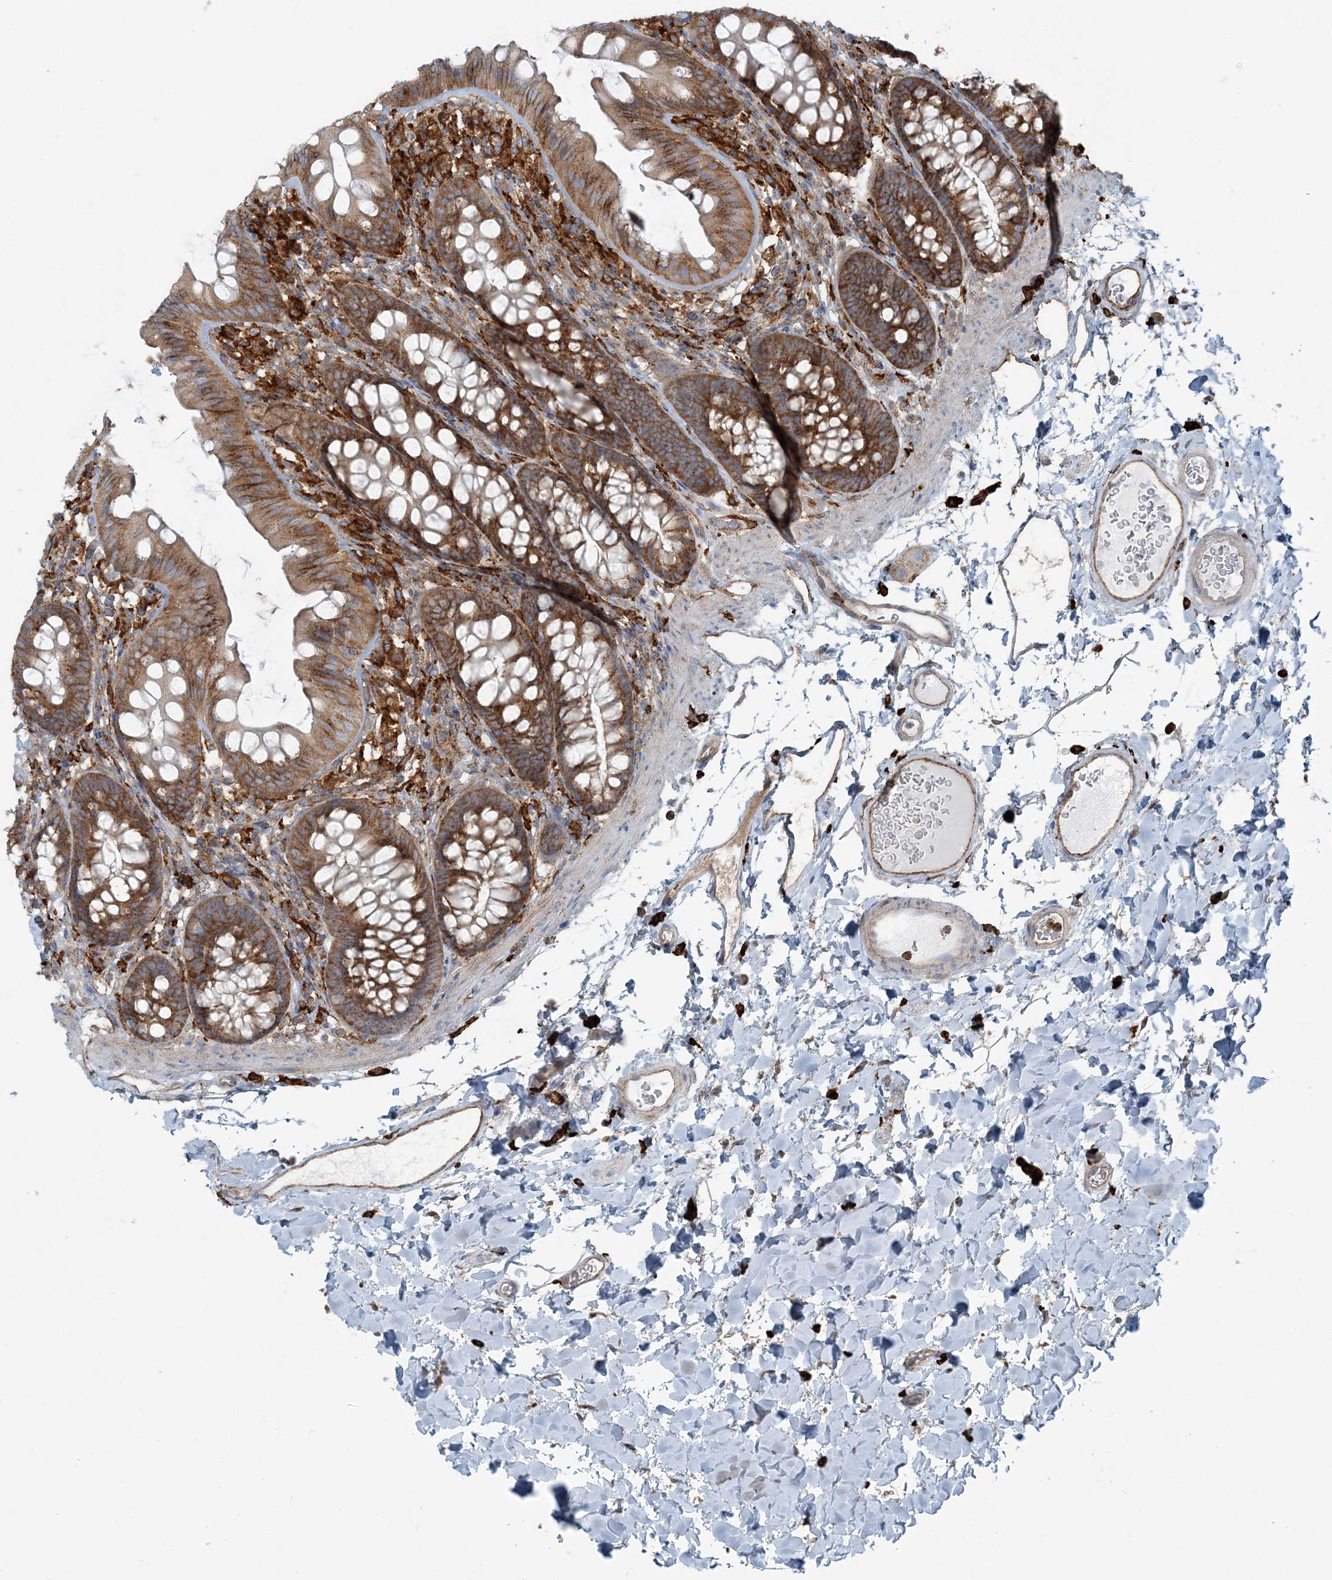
{"staining": {"intensity": "moderate", "quantity": ">75%", "location": "cytoplasmic/membranous"}, "tissue": "colon", "cell_type": "Endothelial cells", "image_type": "normal", "snomed": [{"axis": "morphology", "description": "Normal tissue, NOS"}, {"axis": "topography", "description": "Colon"}], "caption": "Brown immunohistochemical staining in normal colon shows moderate cytoplasmic/membranous positivity in about >75% of endothelial cells. The staining is performed using DAB brown chromogen to label protein expression. The nuclei are counter-stained blue using hematoxylin.", "gene": "SNX2", "patient": {"sex": "female", "age": 62}}